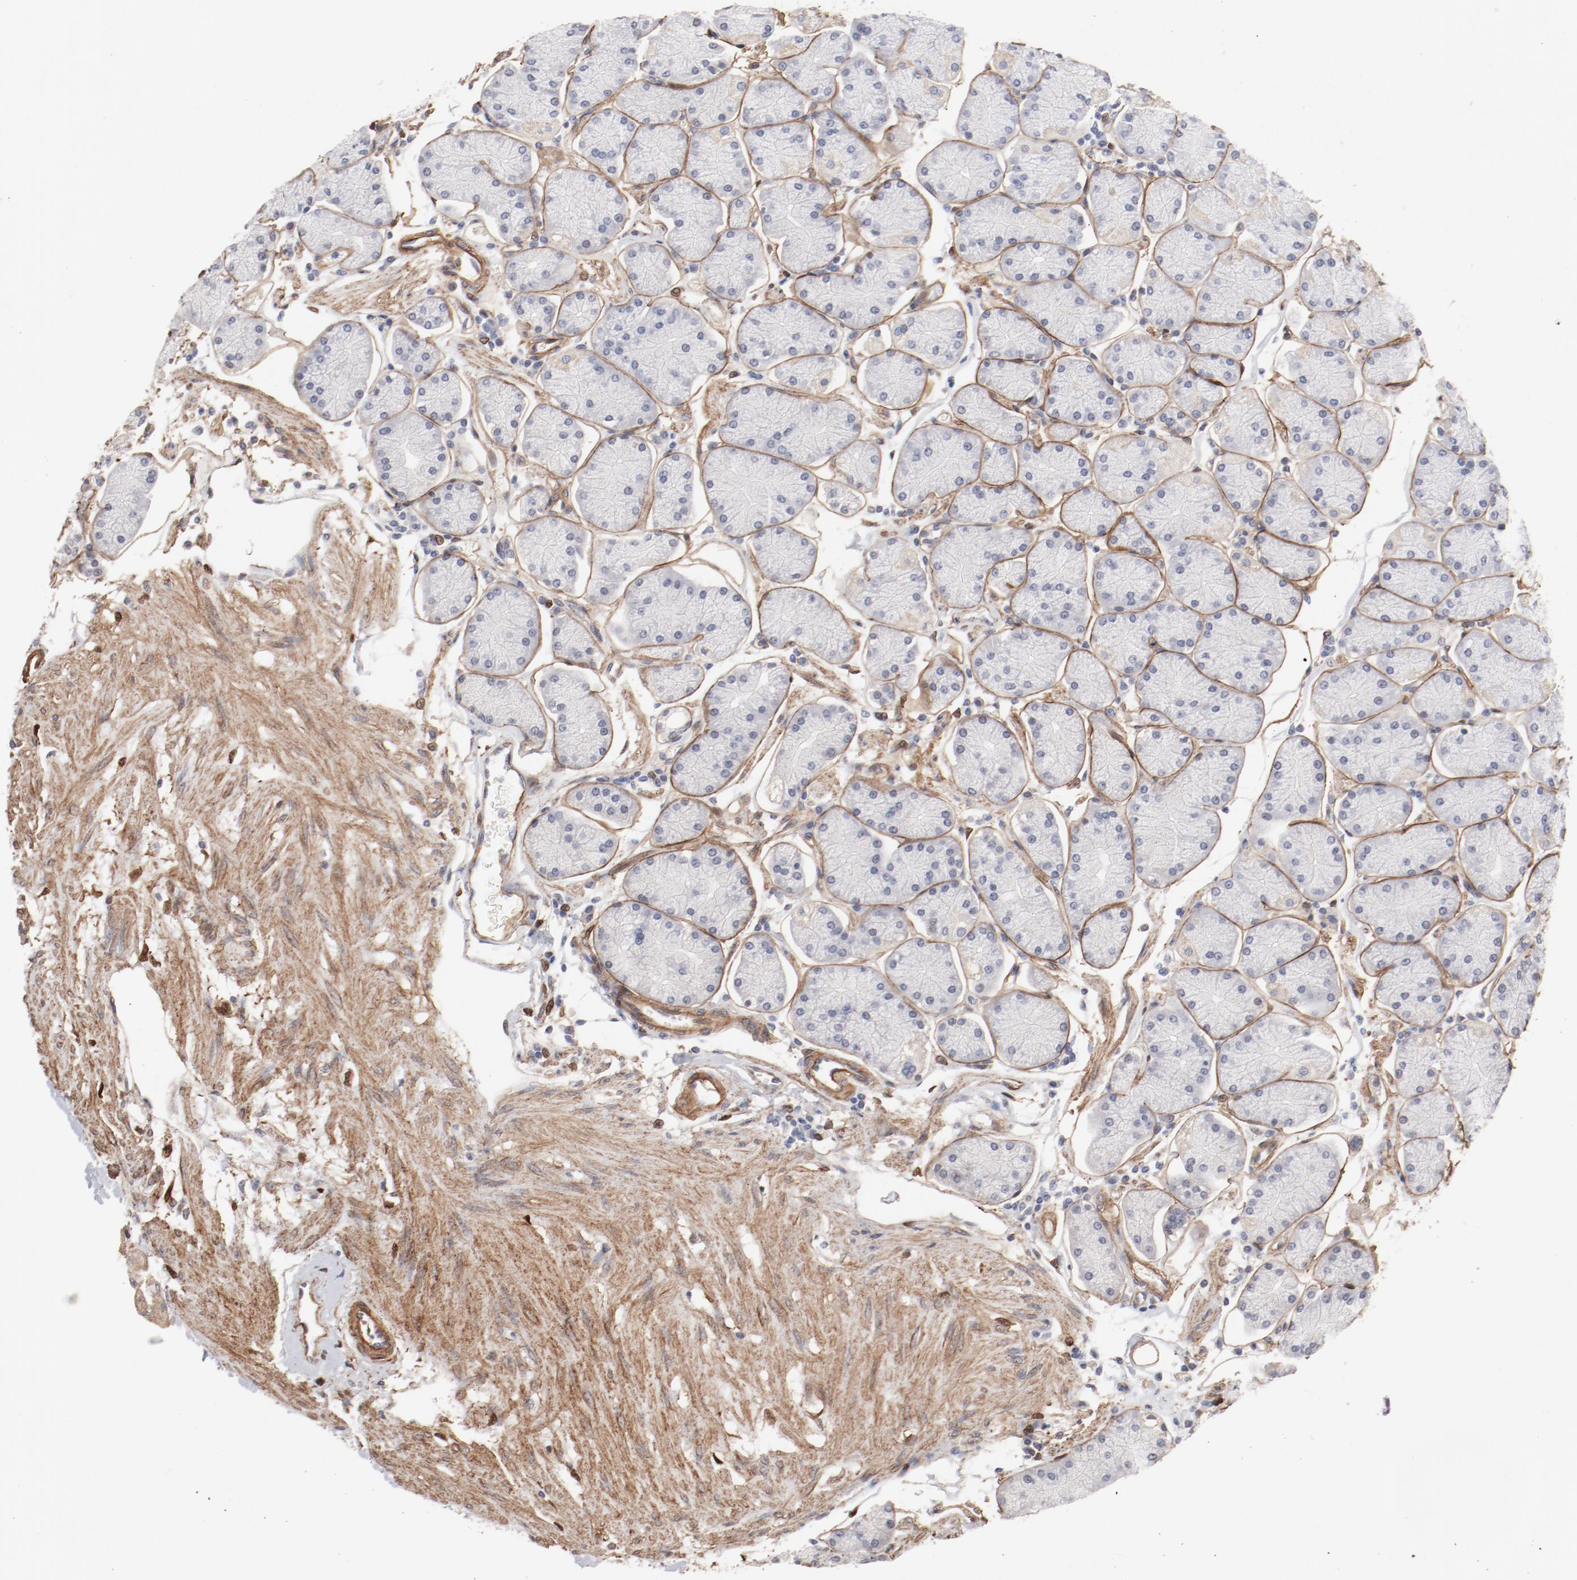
{"staining": {"intensity": "negative", "quantity": "none", "location": "none"}, "tissue": "stomach", "cell_type": "Glandular cells", "image_type": "normal", "snomed": [{"axis": "morphology", "description": "Normal tissue, NOS"}, {"axis": "topography", "description": "Stomach, upper"}, {"axis": "topography", "description": "Stomach"}], "caption": "A high-resolution photomicrograph shows IHC staining of benign stomach, which exhibits no significant positivity in glandular cells.", "gene": "MAGED4B", "patient": {"sex": "male", "age": 76}}